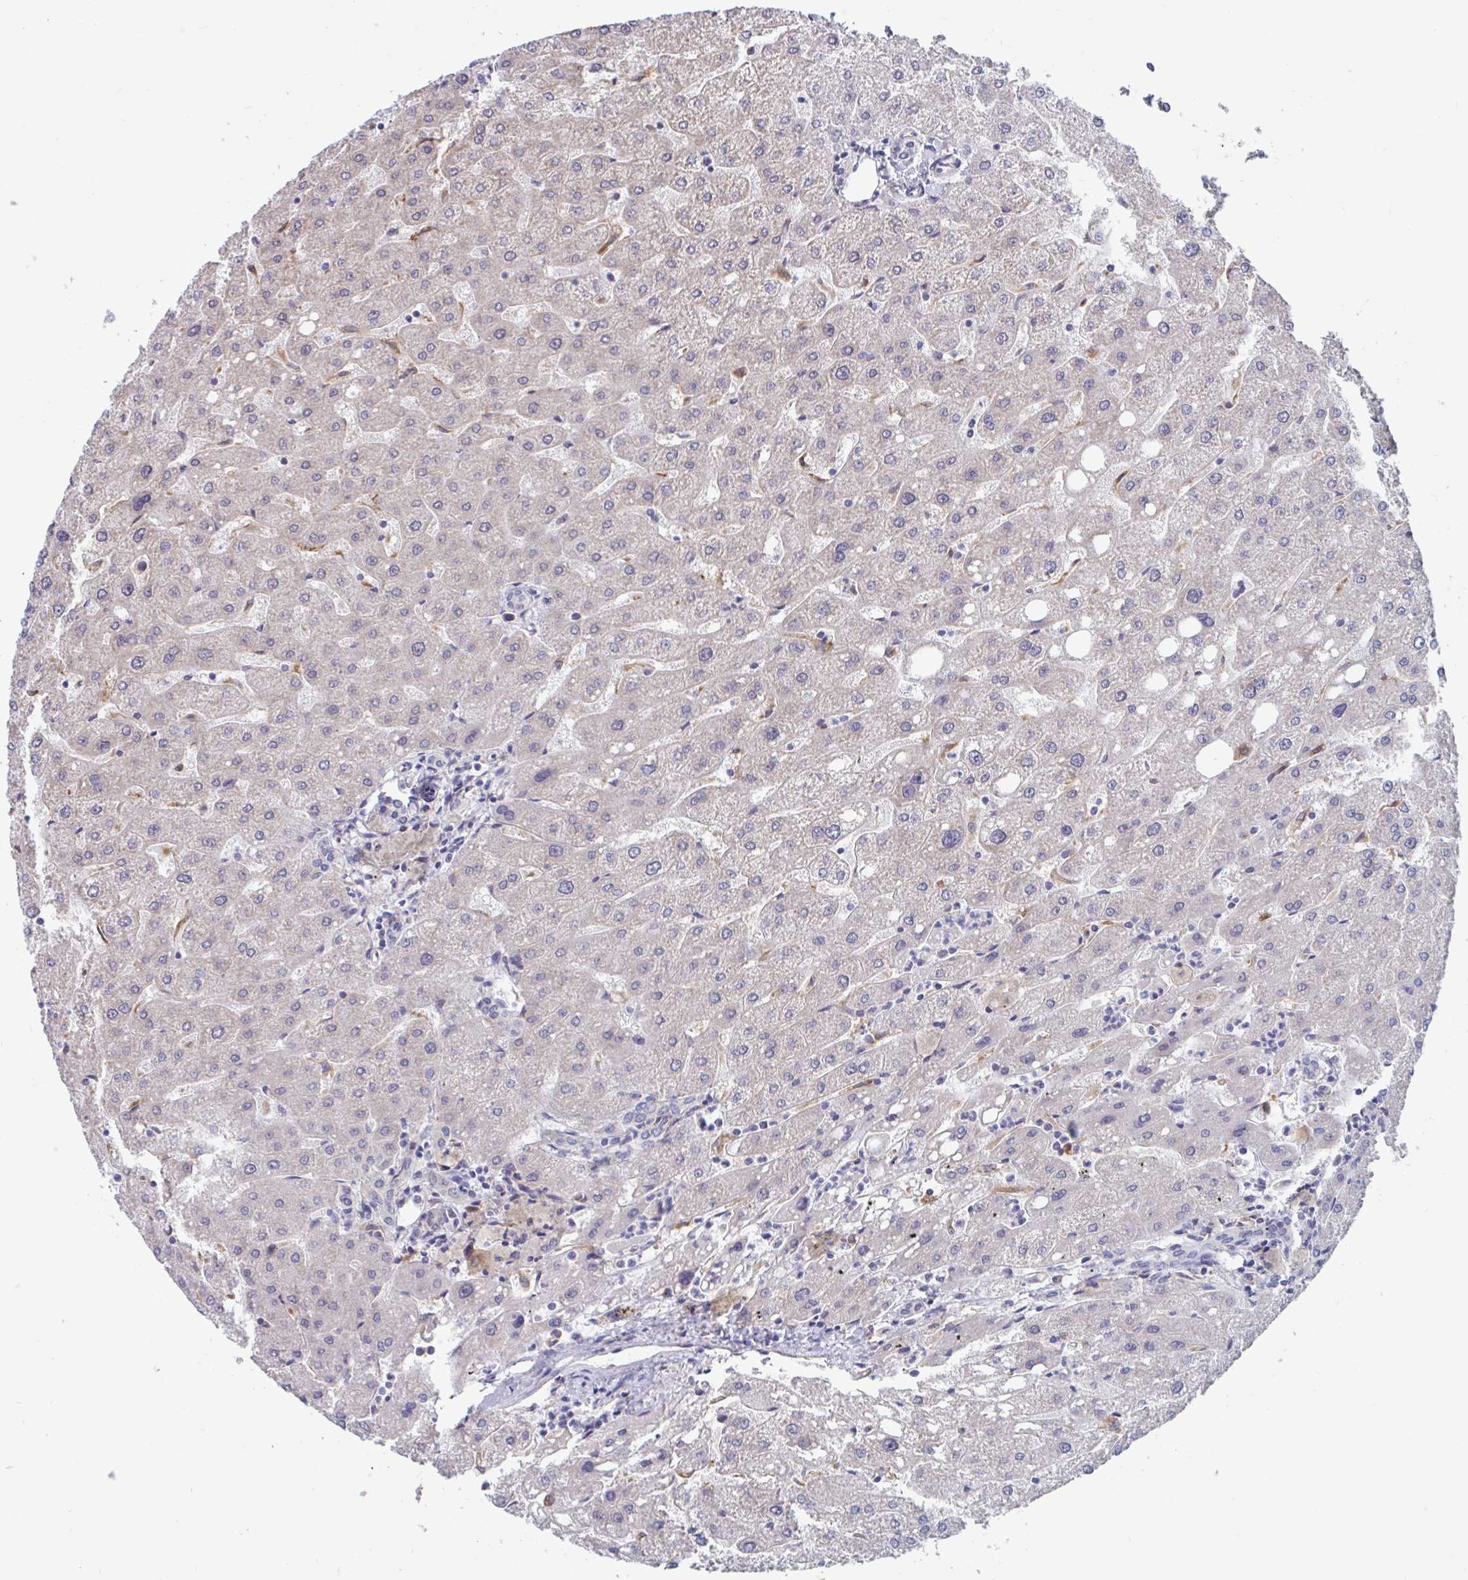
{"staining": {"intensity": "negative", "quantity": "none", "location": "none"}, "tissue": "liver", "cell_type": "Cholangiocytes", "image_type": "normal", "snomed": [{"axis": "morphology", "description": "Normal tissue, NOS"}, {"axis": "topography", "description": "Liver"}], "caption": "Cholangiocytes show no significant staining in unremarkable liver.", "gene": "SNX8", "patient": {"sex": "male", "age": 67}}